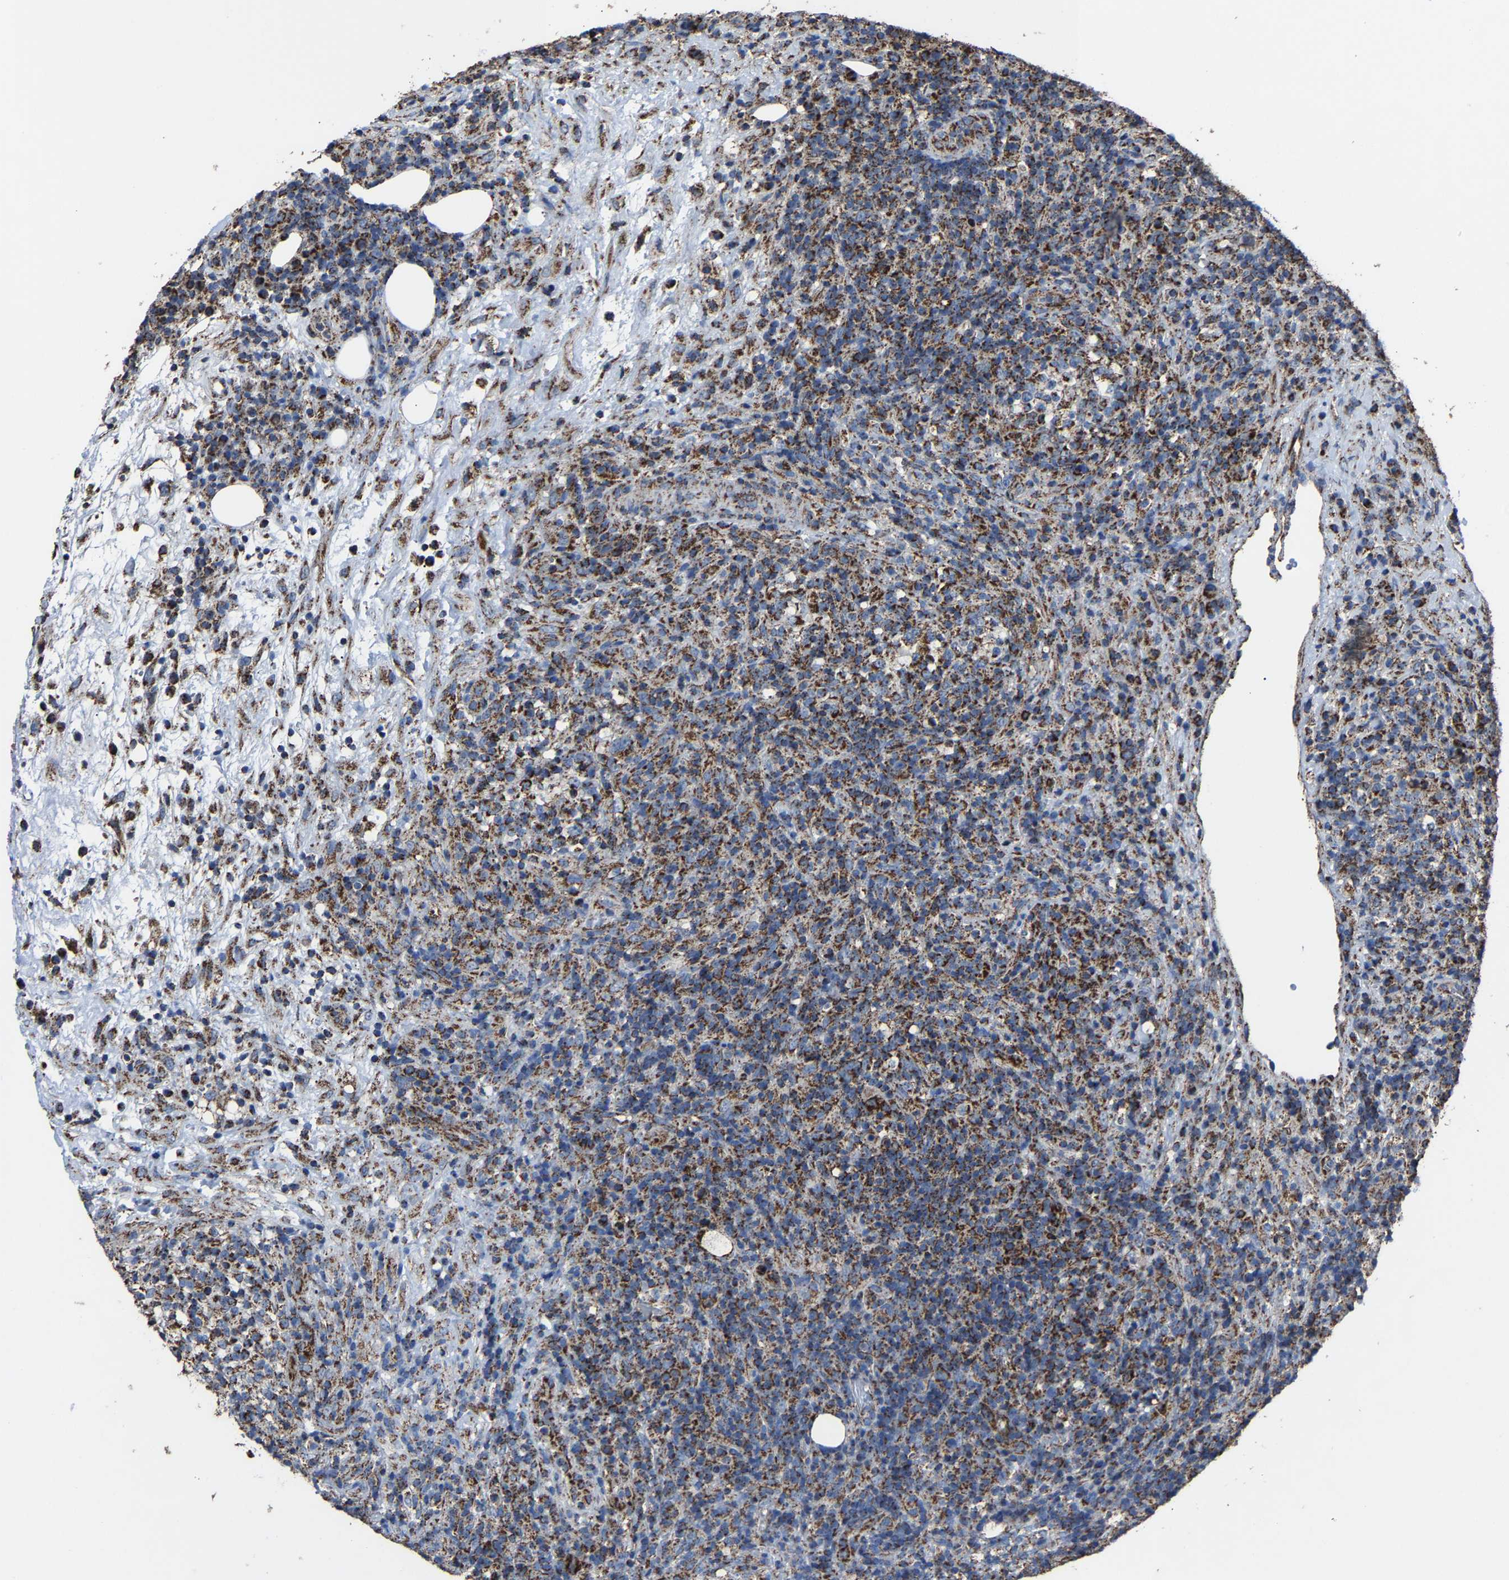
{"staining": {"intensity": "strong", "quantity": ">75%", "location": "cytoplasmic/membranous"}, "tissue": "lymphoma", "cell_type": "Tumor cells", "image_type": "cancer", "snomed": [{"axis": "morphology", "description": "Malignant lymphoma, non-Hodgkin's type, High grade"}, {"axis": "topography", "description": "Lymph node"}], "caption": "Immunohistochemistry (IHC) micrograph of lymphoma stained for a protein (brown), which shows high levels of strong cytoplasmic/membranous positivity in approximately >75% of tumor cells.", "gene": "NDUFV3", "patient": {"sex": "female", "age": 76}}